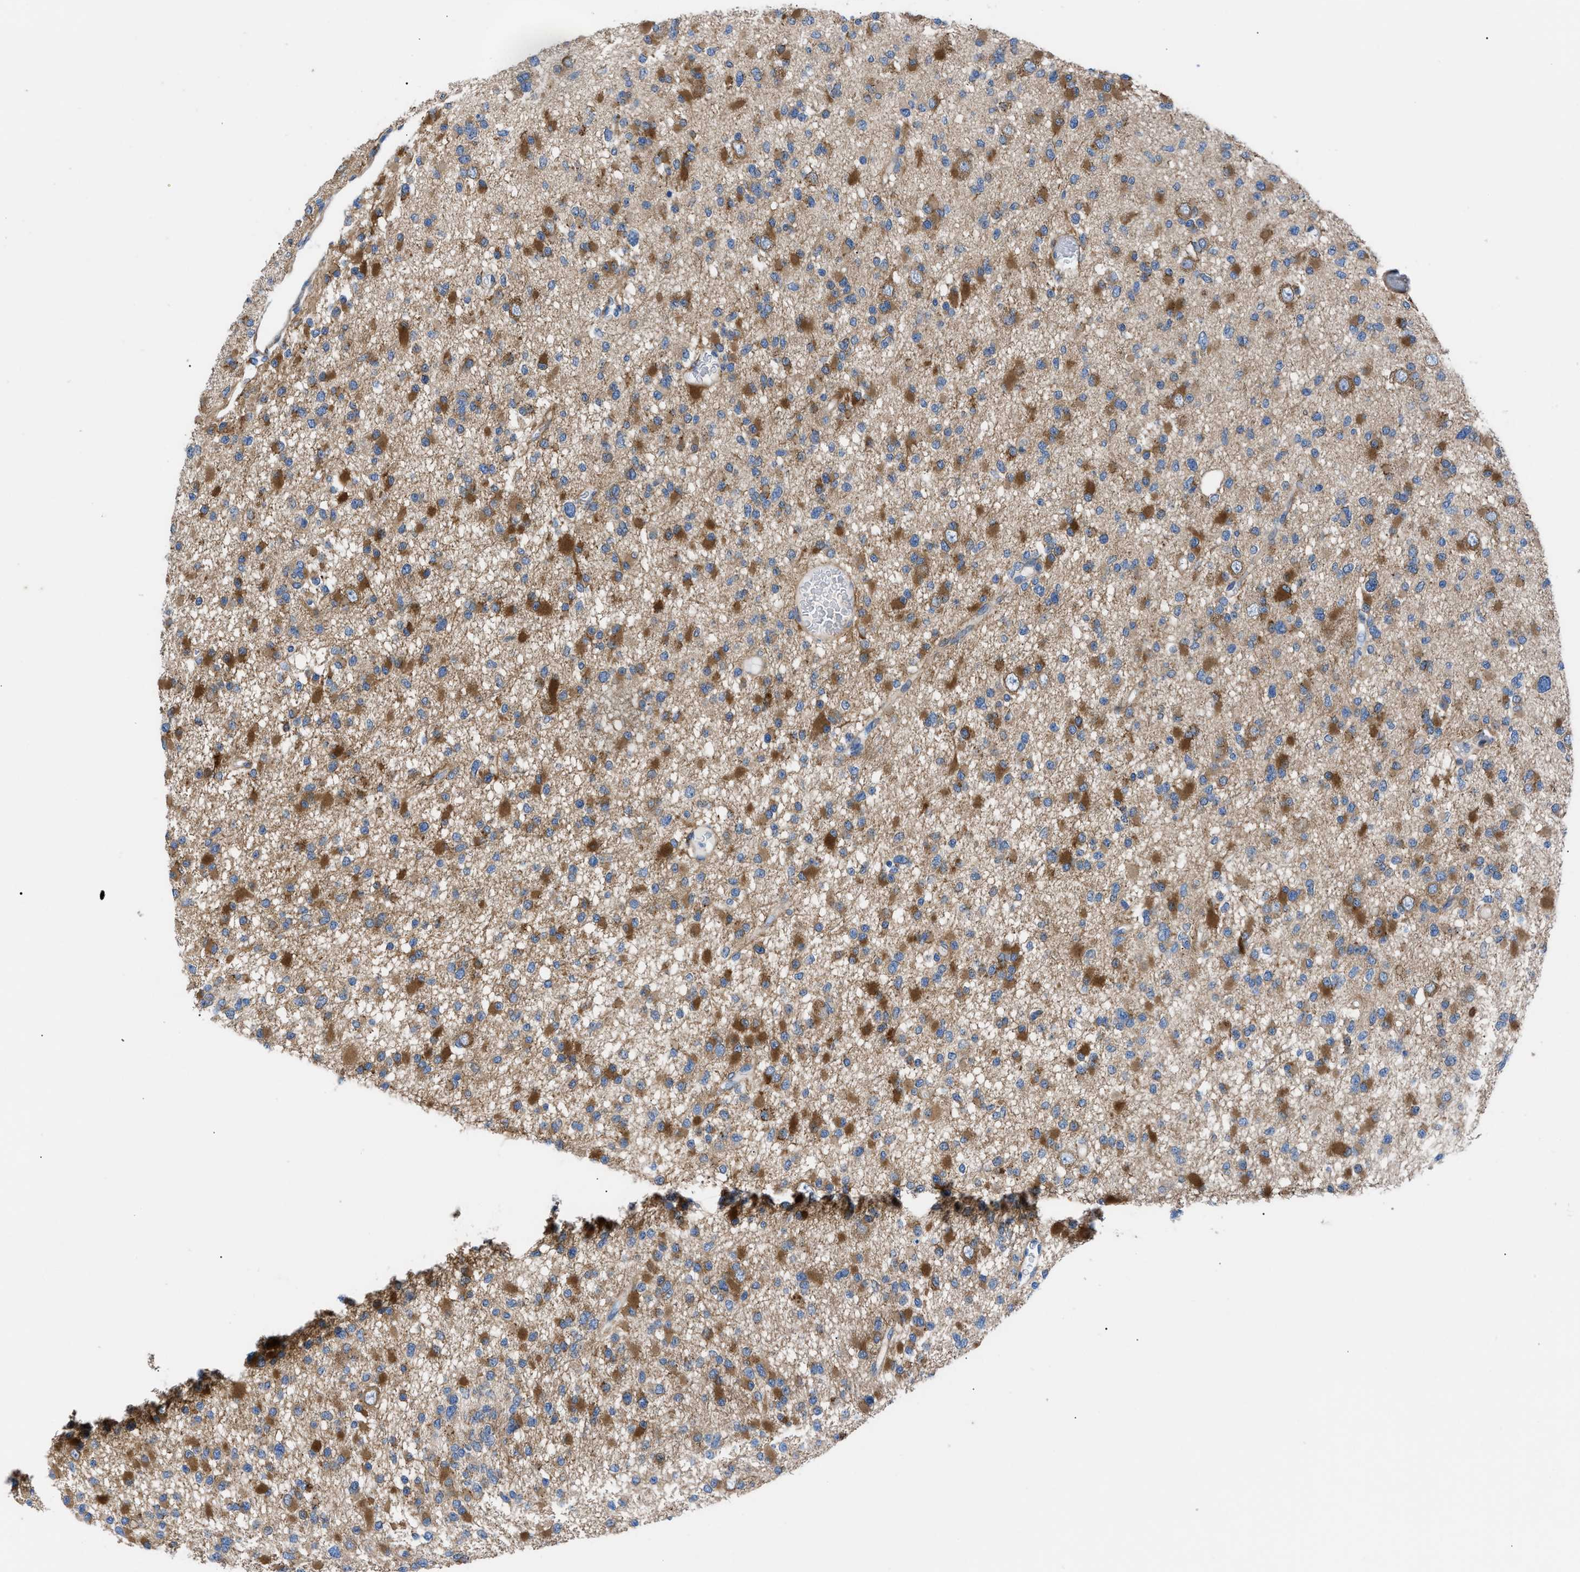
{"staining": {"intensity": "moderate", "quantity": ">75%", "location": "cytoplasmic/membranous"}, "tissue": "glioma", "cell_type": "Tumor cells", "image_type": "cancer", "snomed": [{"axis": "morphology", "description": "Glioma, malignant, Low grade"}, {"axis": "topography", "description": "Brain"}], "caption": "There is medium levels of moderate cytoplasmic/membranous staining in tumor cells of glioma, as demonstrated by immunohistochemical staining (brown color).", "gene": "HSPB8", "patient": {"sex": "female", "age": 22}}